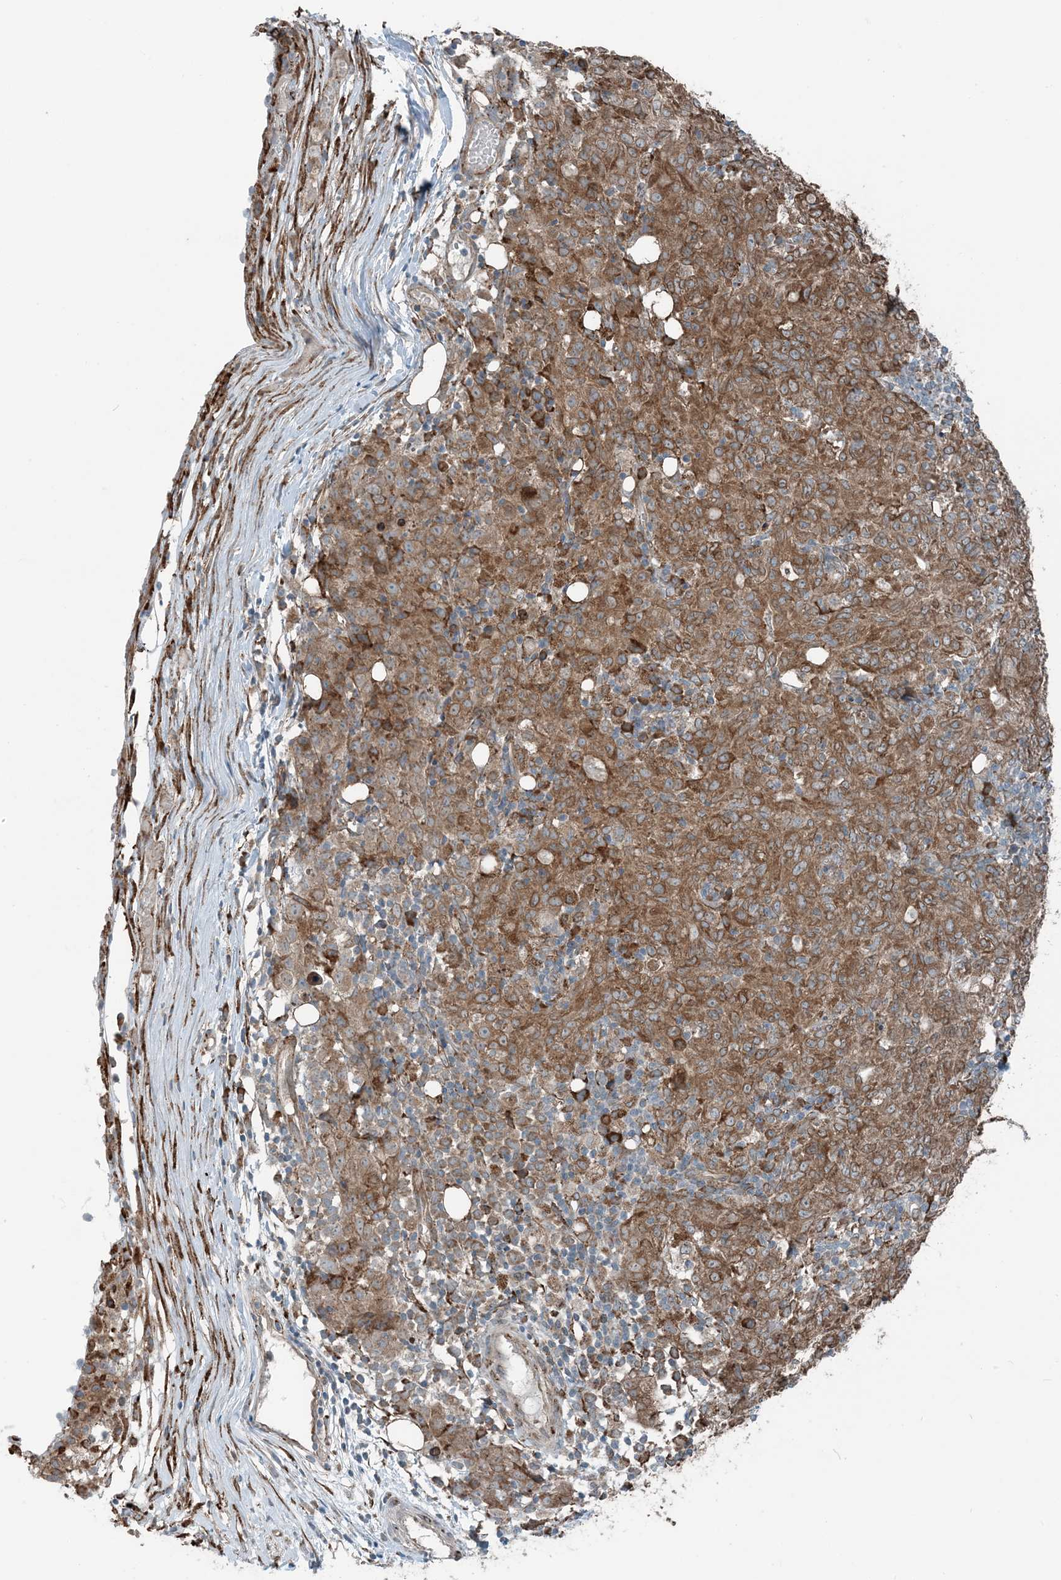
{"staining": {"intensity": "moderate", "quantity": ">75%", "location": "cytoplasmic/membranous"}, "tissue": "ovarian cancer", "cell_type": "Tumor cells", "image_type": "cancer", "snomed": [{"axis": "morphology", "description": "Carcinoma, endometroid"}, {"axis": "topography", "description": "Ovary"}], "caption": "Immunohistochemistry histopathology image of human ovarian cancer (endometroid carcinoma) stained for a protein (brown), which displays medium levels of moderate cytoplasmic/membranous expression in approximately >75% of tumor cells.", "gene": "CERKL", "patient": {"sex": "female", "age": 42}}